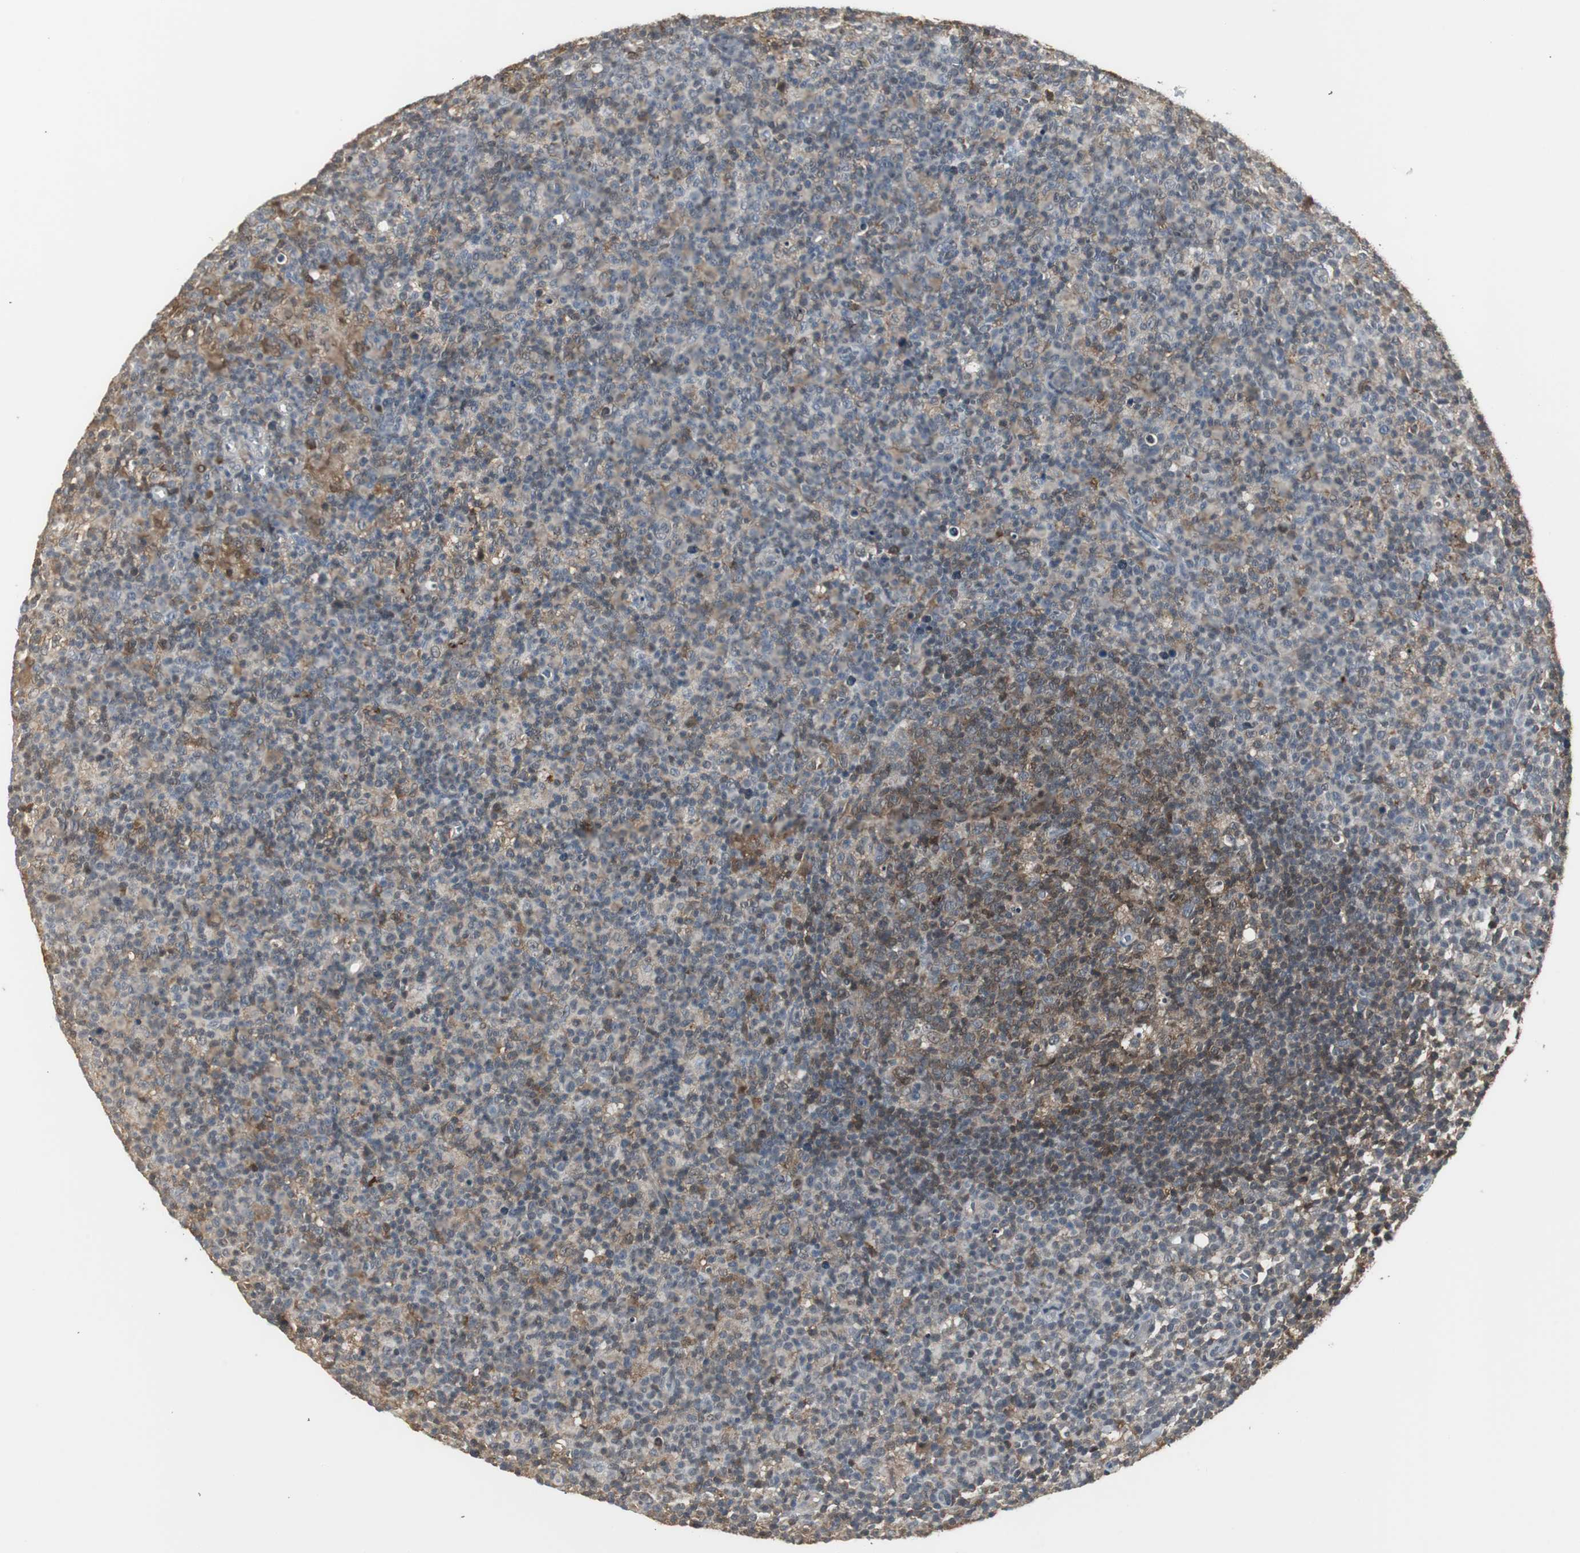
{"staining": {"intensity": "moderate", "quantity": ">75%", "location": "cytoplasmic/membranous,nuclear"}, "tissue": "lymph node", "cell_type": "Germinal center cells", "image_type": "normal", "snomed": [{"axis": "morphology", "description": "Normal tissue, NOS"}, {"axis": "morphology", "description": "Inflammation, NOS"}, {"axis": "topography", "description": "Lymph node"}], "caption": "Lymph node stained for a protein (brown) displays moderate cytoplasmic/membranous,nuclear positive staining in approximately >75% of germinal center cells.", "gene": "PLIN3", "patient": {"sex": "male", "age": 55}}